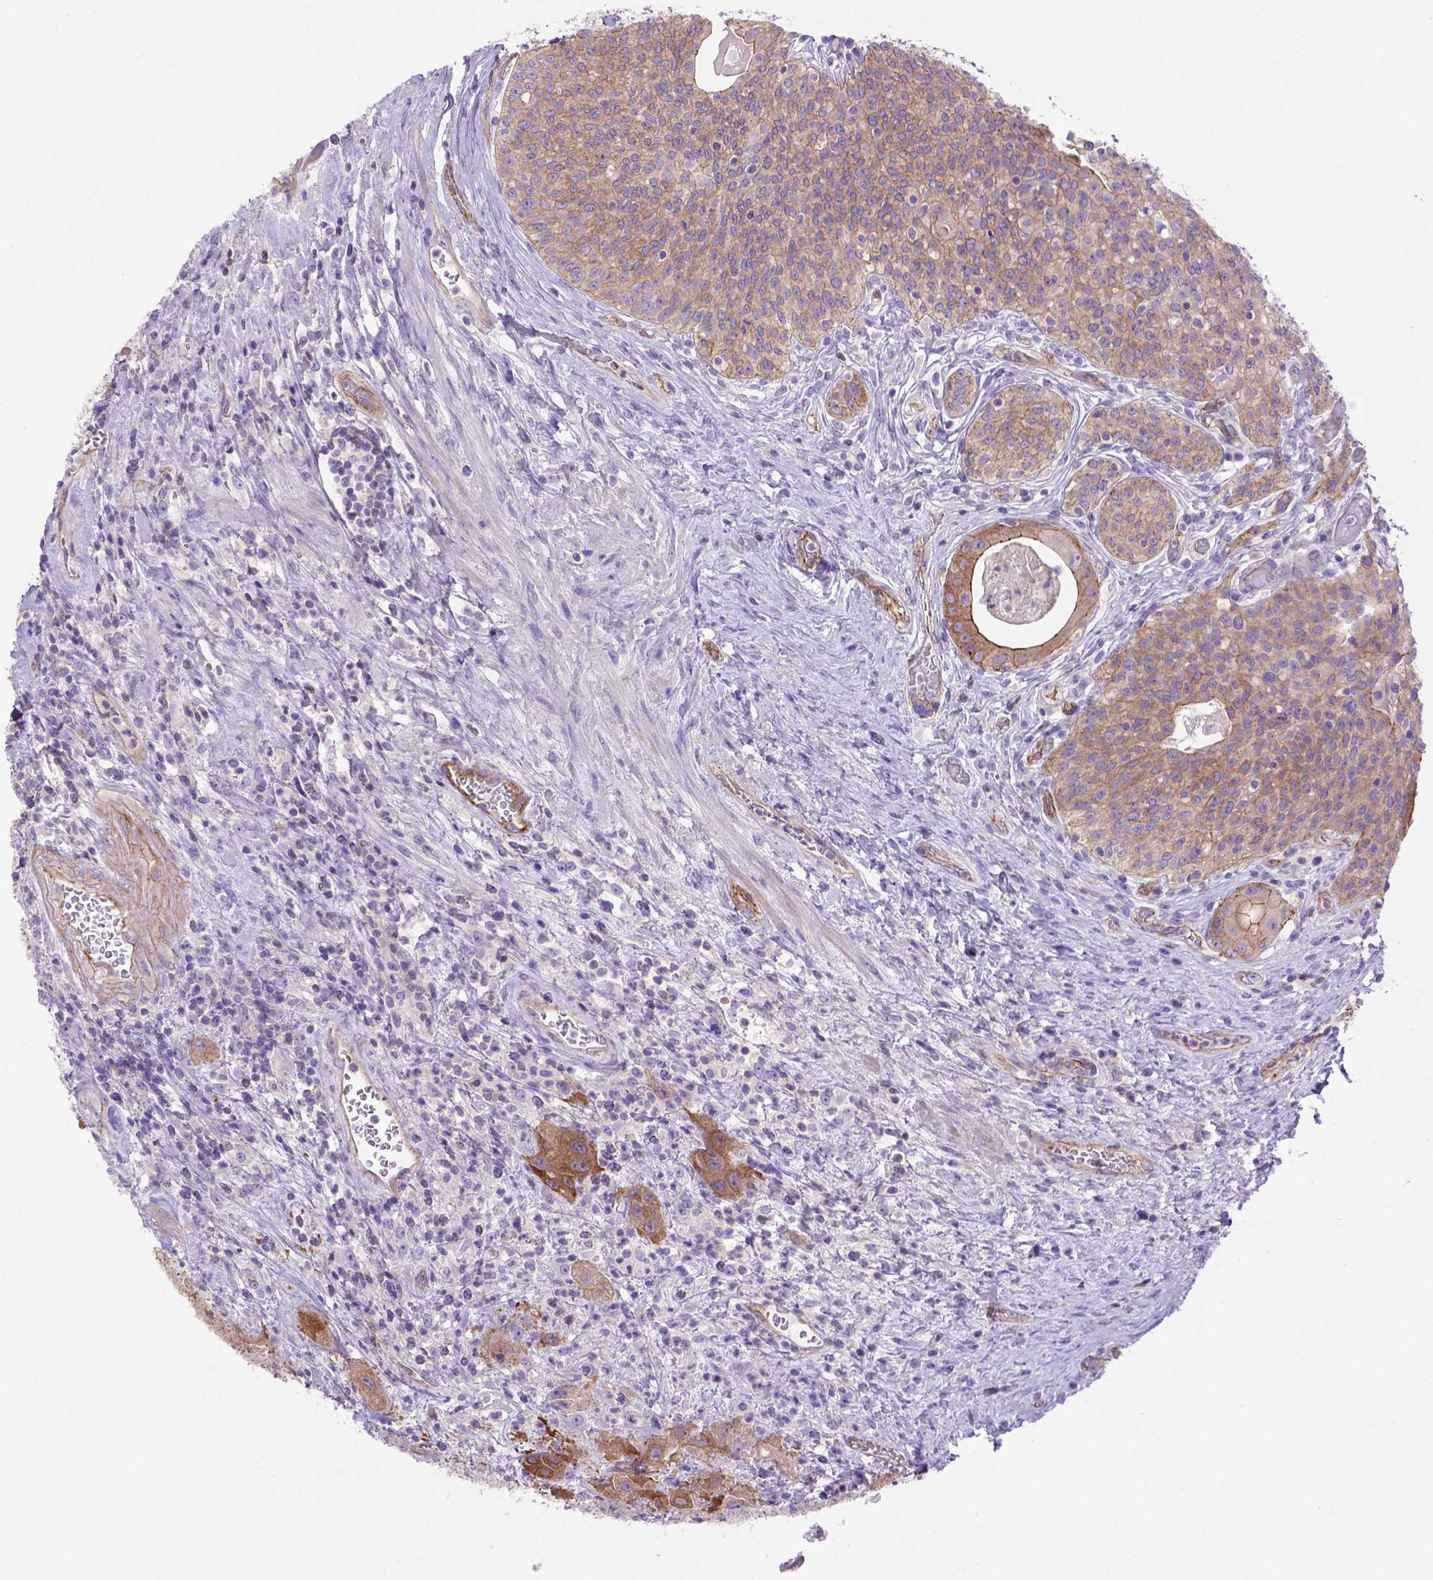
{"staining": {"intensity": "moderate", "quantity": ">75%", "location": "cytoplasmic/membranous"}, "tissue": "urothelial cancer", "cell_type": "Tumor cells", "image_type": "cancer", "snomed": [{"axis": "morphology", "description": "Urothelial carcinoma, High grade"}, {"axis": "topography", "description": "Urinary bladder"}], "caption": "Approximately >75% of tumor cells in urothelial cancer display moderate cytoplasmic/membranous protein positivity as visualized by brown immunohistochemical staining.", "gene": "PEX12", "patient": {"sex": "male", "age": 79}}